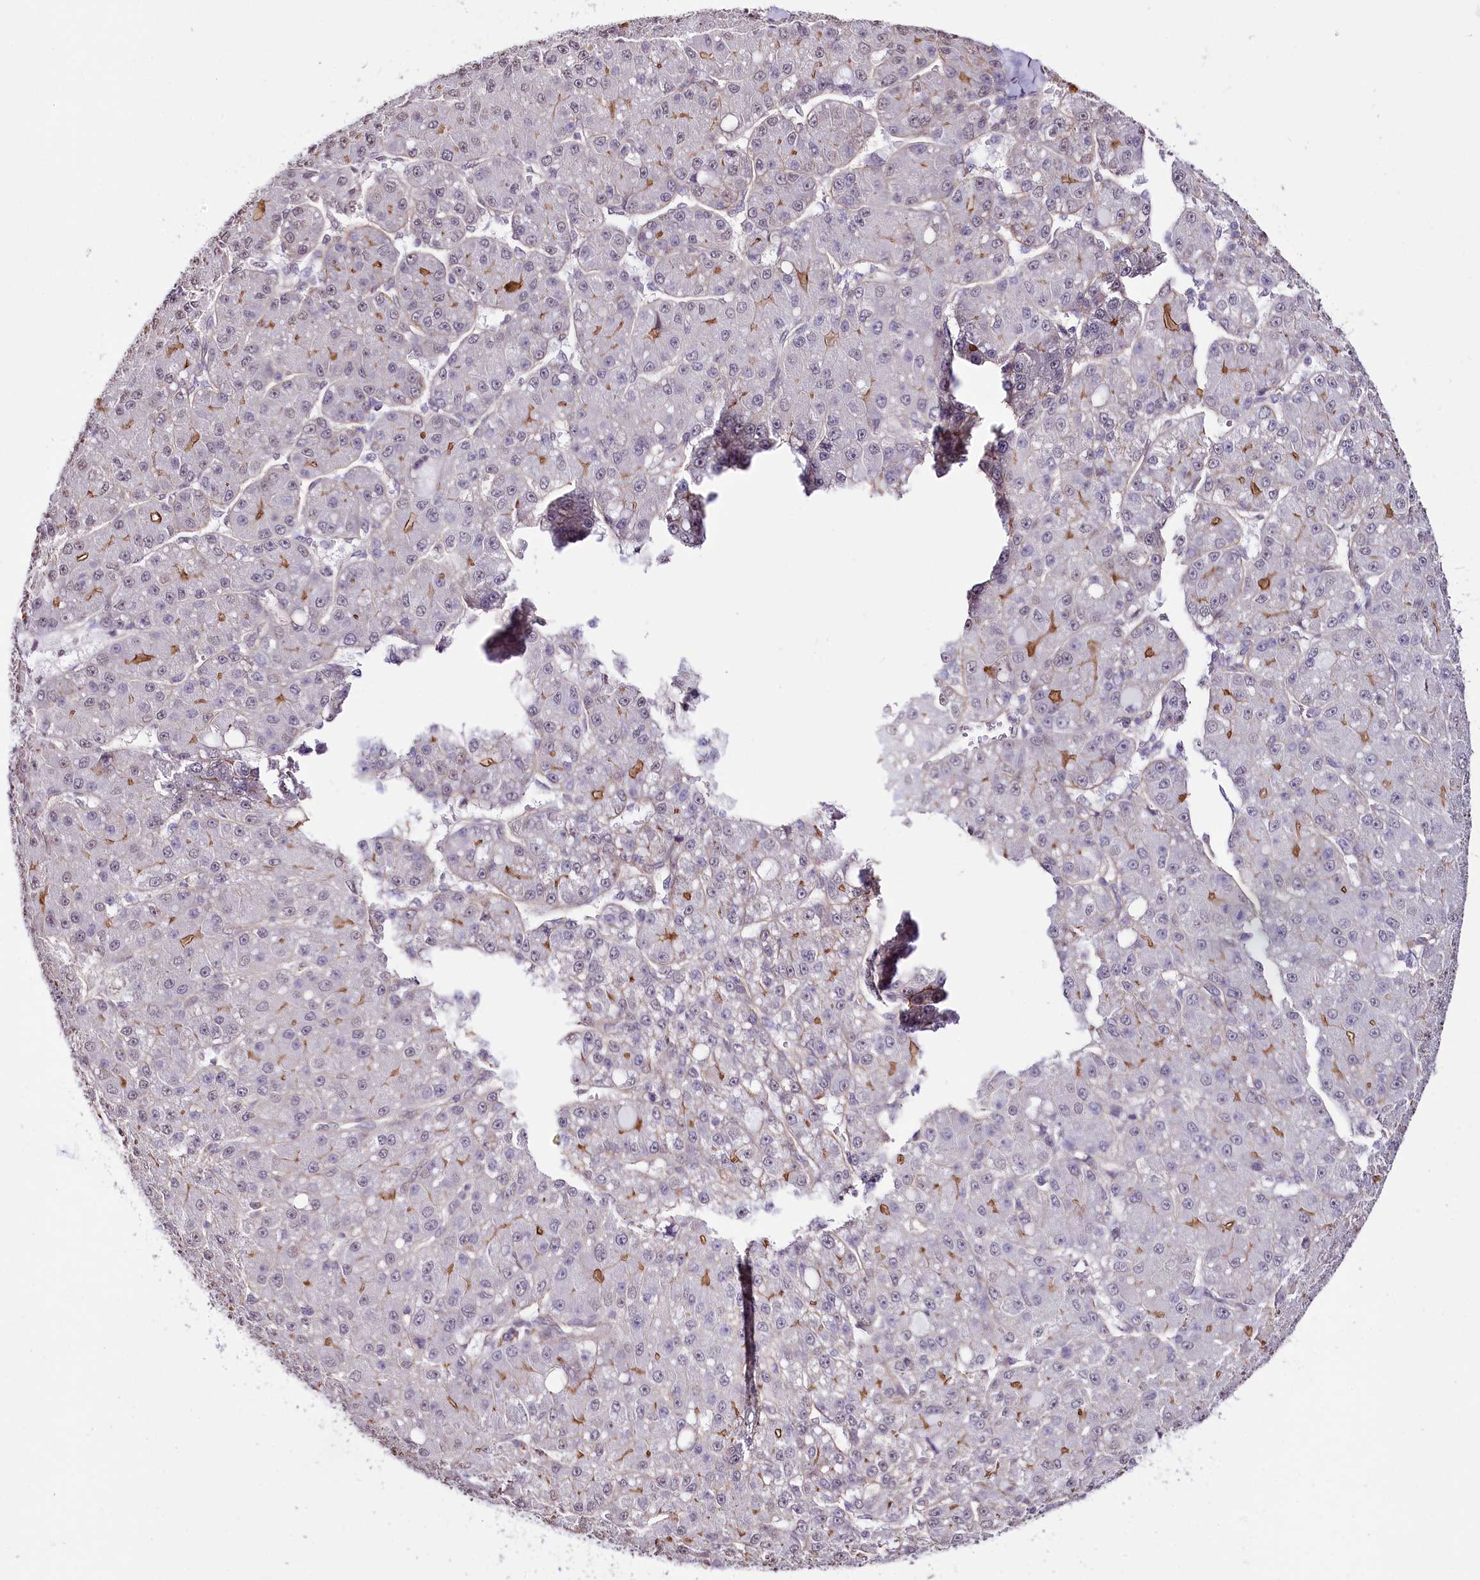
{"staining": {"intensity": "moderate", "quantity": "<25%", "location": "cytoplasmic/membranous"}, "tissue": "liver cancer", "cell_type": "Tumor cells", "image_type": "cancer", "snomed": [{"axis": "morphology", "description": "Carcinoma, Hepatocellular, NOS"}, {"axis": "topography", "description": "Liver"}], "caption": "A low amount of moderate cytoplasmic/membranous expression is present in approximately <25% of tumor cells in liver hepatocellular carcinoma tissue. Immunohistochemistry stains the protein in brown and the nuclei are stained blue.", "gene": "ST7", "patient": {"sex": "male", "age": 67}}